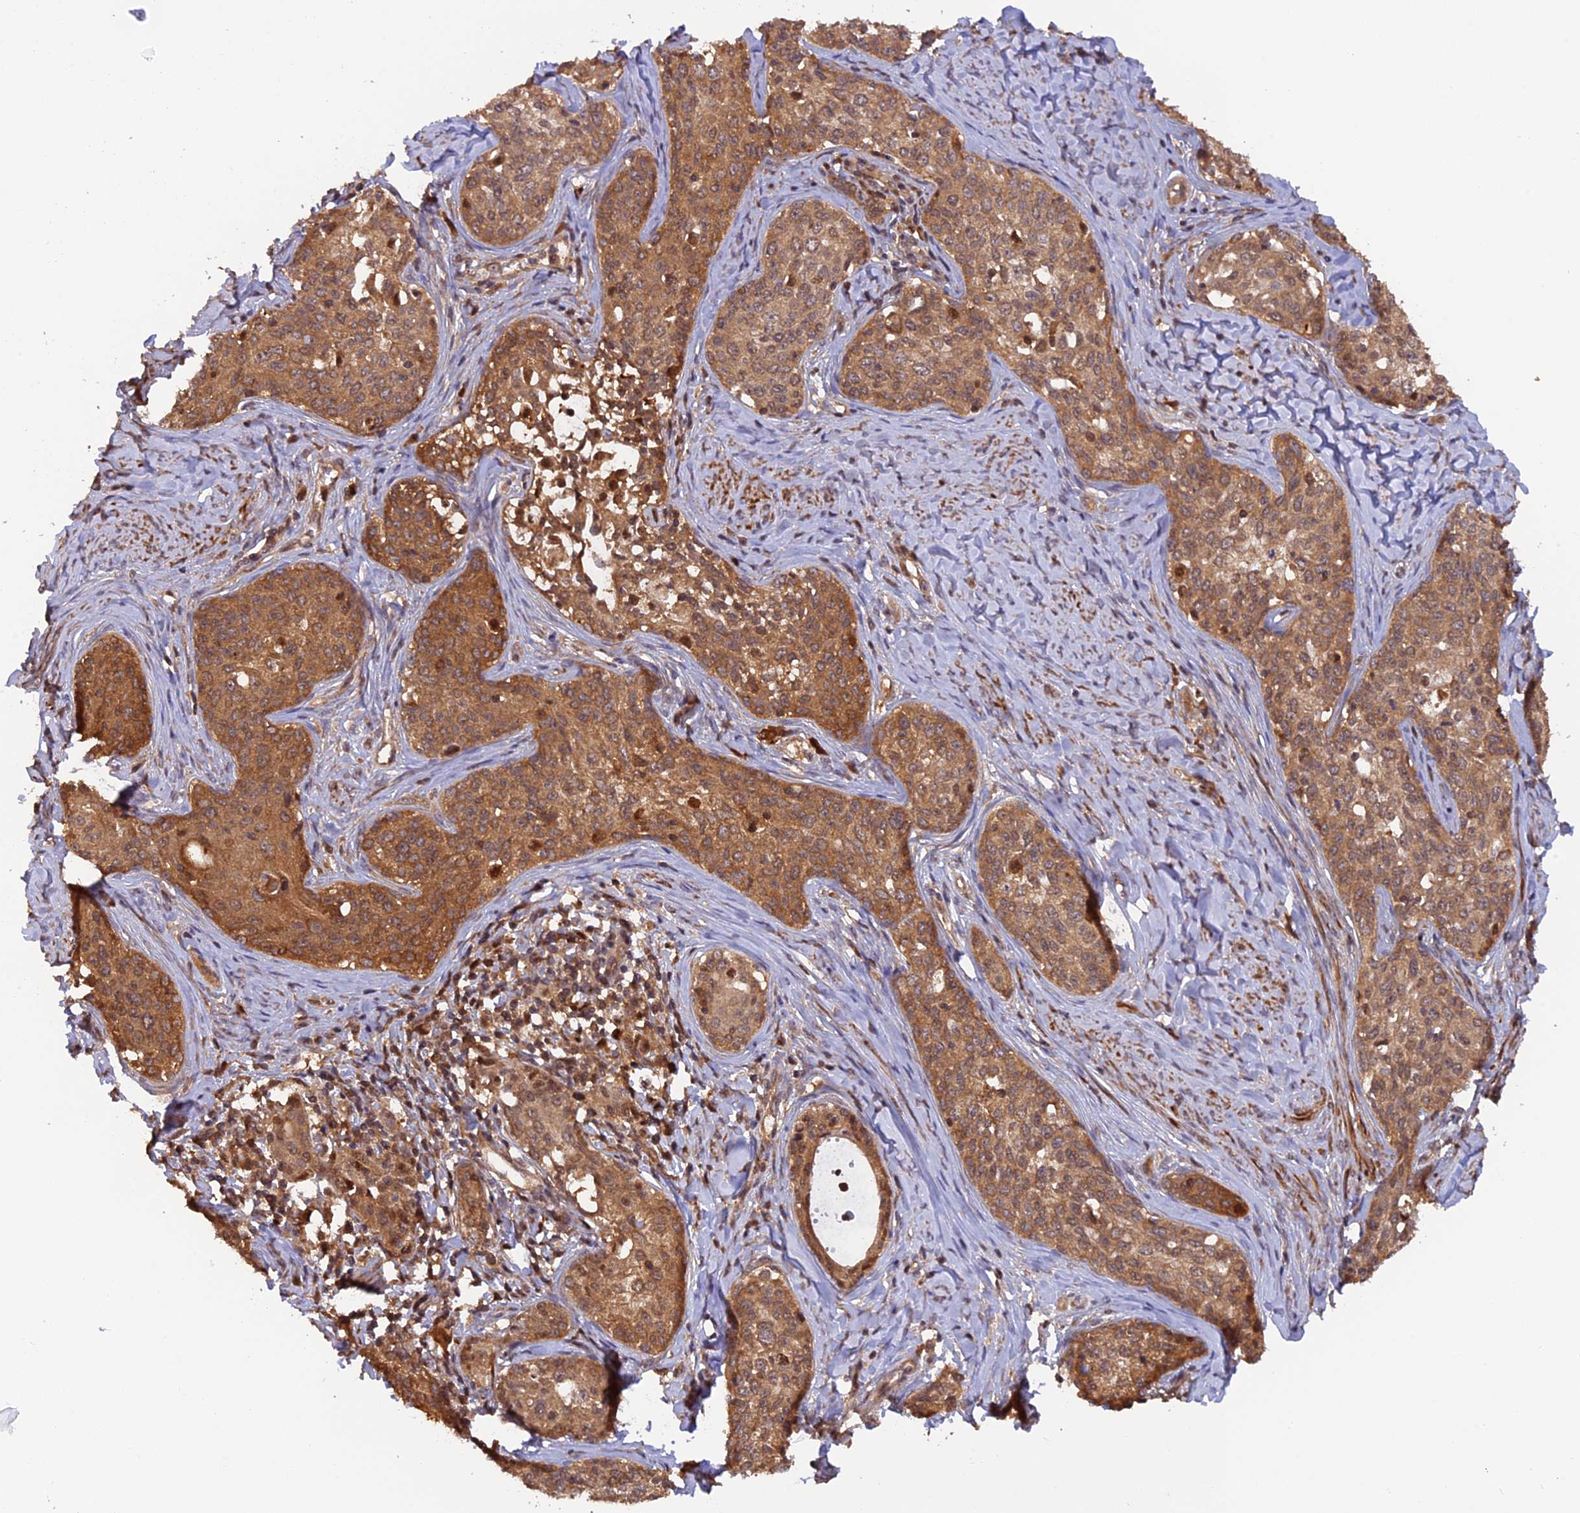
{"staining": {"intensity": "moderate", "quantity": ">75%", "location": "cytoplasmic/membranous,nuclear"}, "tissue": "cervical cancer", "cell_type": "Tumor cells", "image_type": "cancer", "snomed": [{"axis": "morphology", "description": "Squamous cell carcinoma, NOS"}, {"axis": "morphology", "description": "Adenocarcinoma, NOS"}, {"axis": "topography", "description": "Cervix"}], "caption": "IHC image of human adenocarcinoma (cervical) stained for a protein (brown), which displays medium levels of moderate cytoplasmic/membranous and nuclear positivity in approximately >75% of tumor cells.", "gene": "PSMB3", "patient": {"sex": "female", "age": 52}}